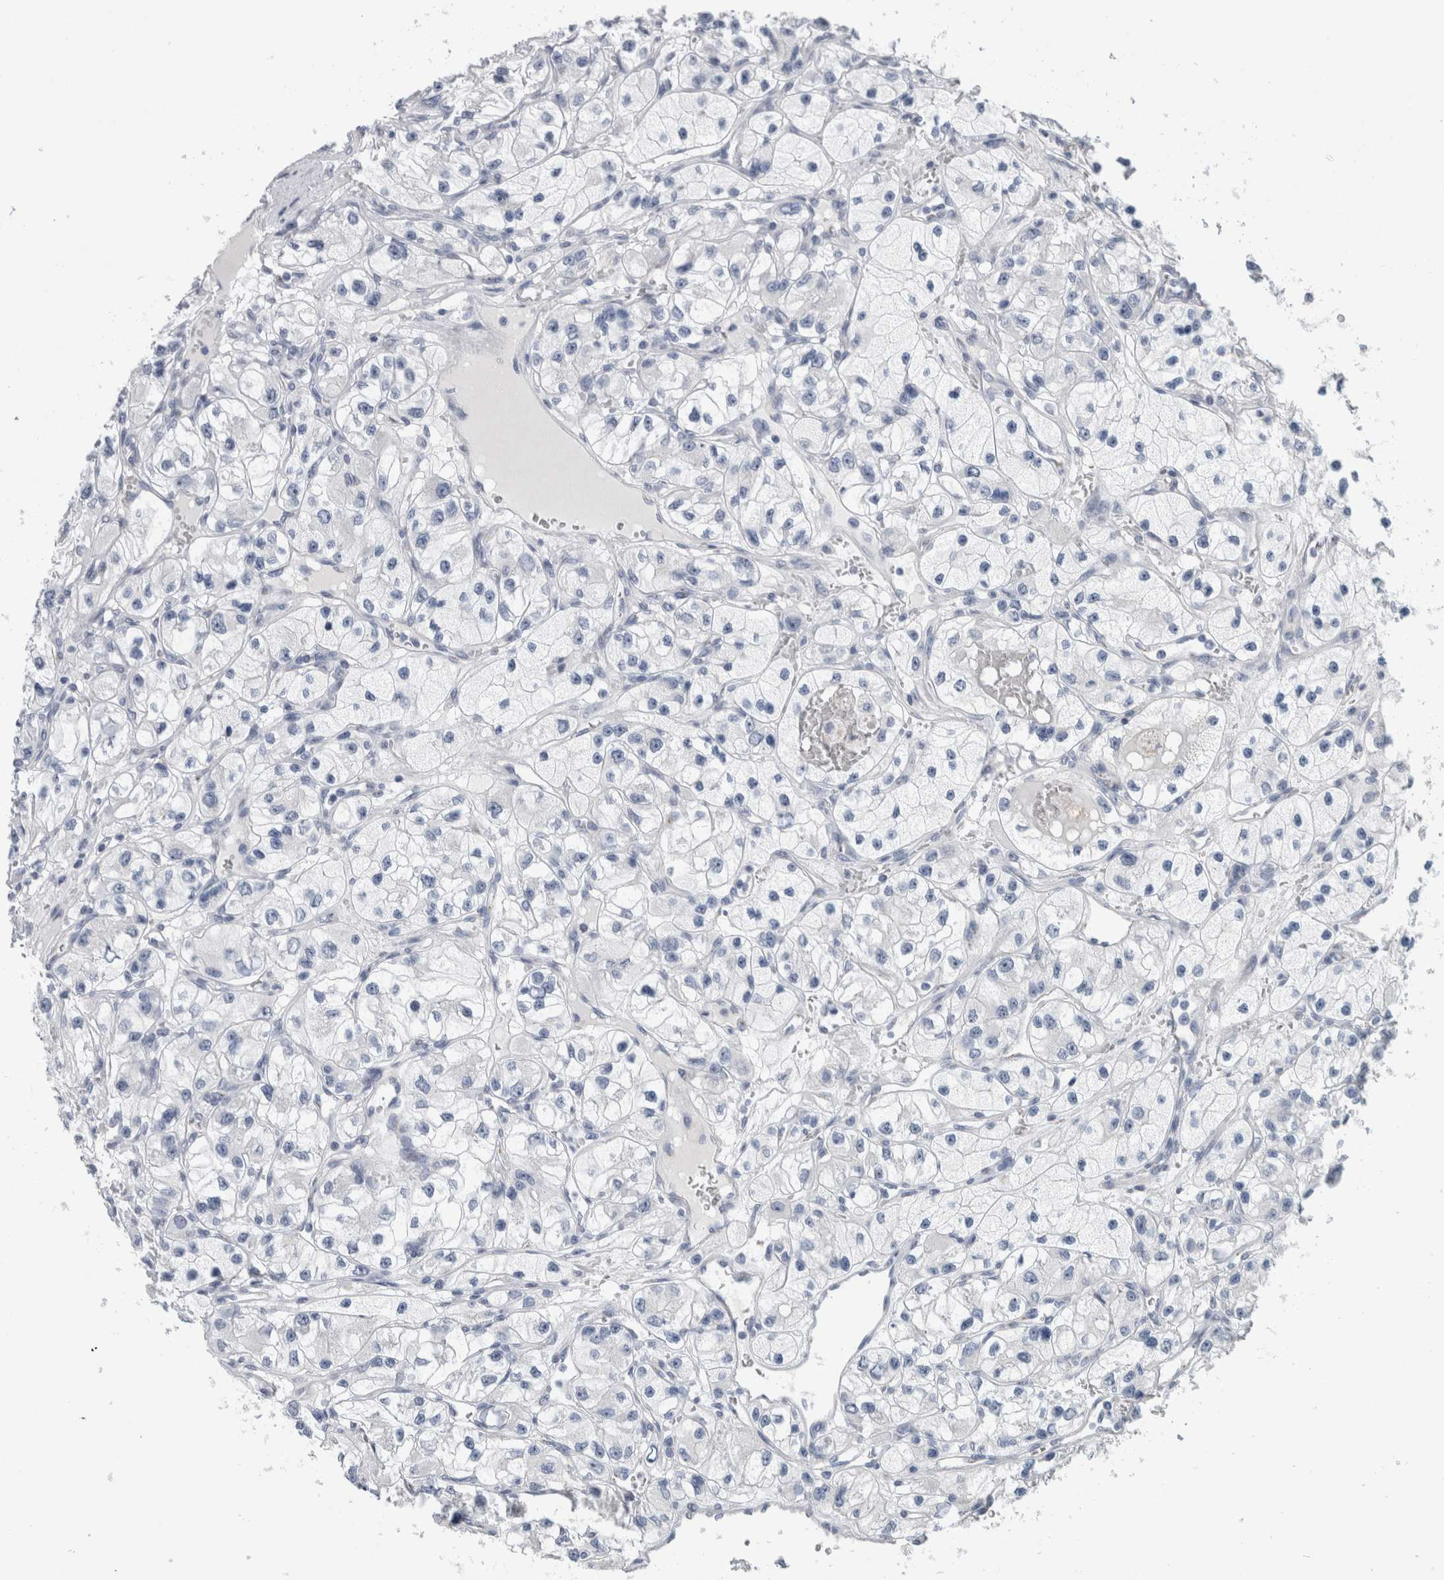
{"staining": {"intensity": "negative", "quantity": "none", "location": "none"}, "tissue": "renal cancer", "cell_type": "Tumor cells", "image_type": "cancer", "snomed": [{"axis": "morphology", "description": "Adenocarcinoma, NOS"}, {"axis": "topography", "description": "Kidney"}], "caption": "Human adenocarcinoma (renal) stained for a protein using IHC reveals no positivity in tumor cells.", "gene": "AKAP9", "patient": {"sex": "female", "age": 57}}